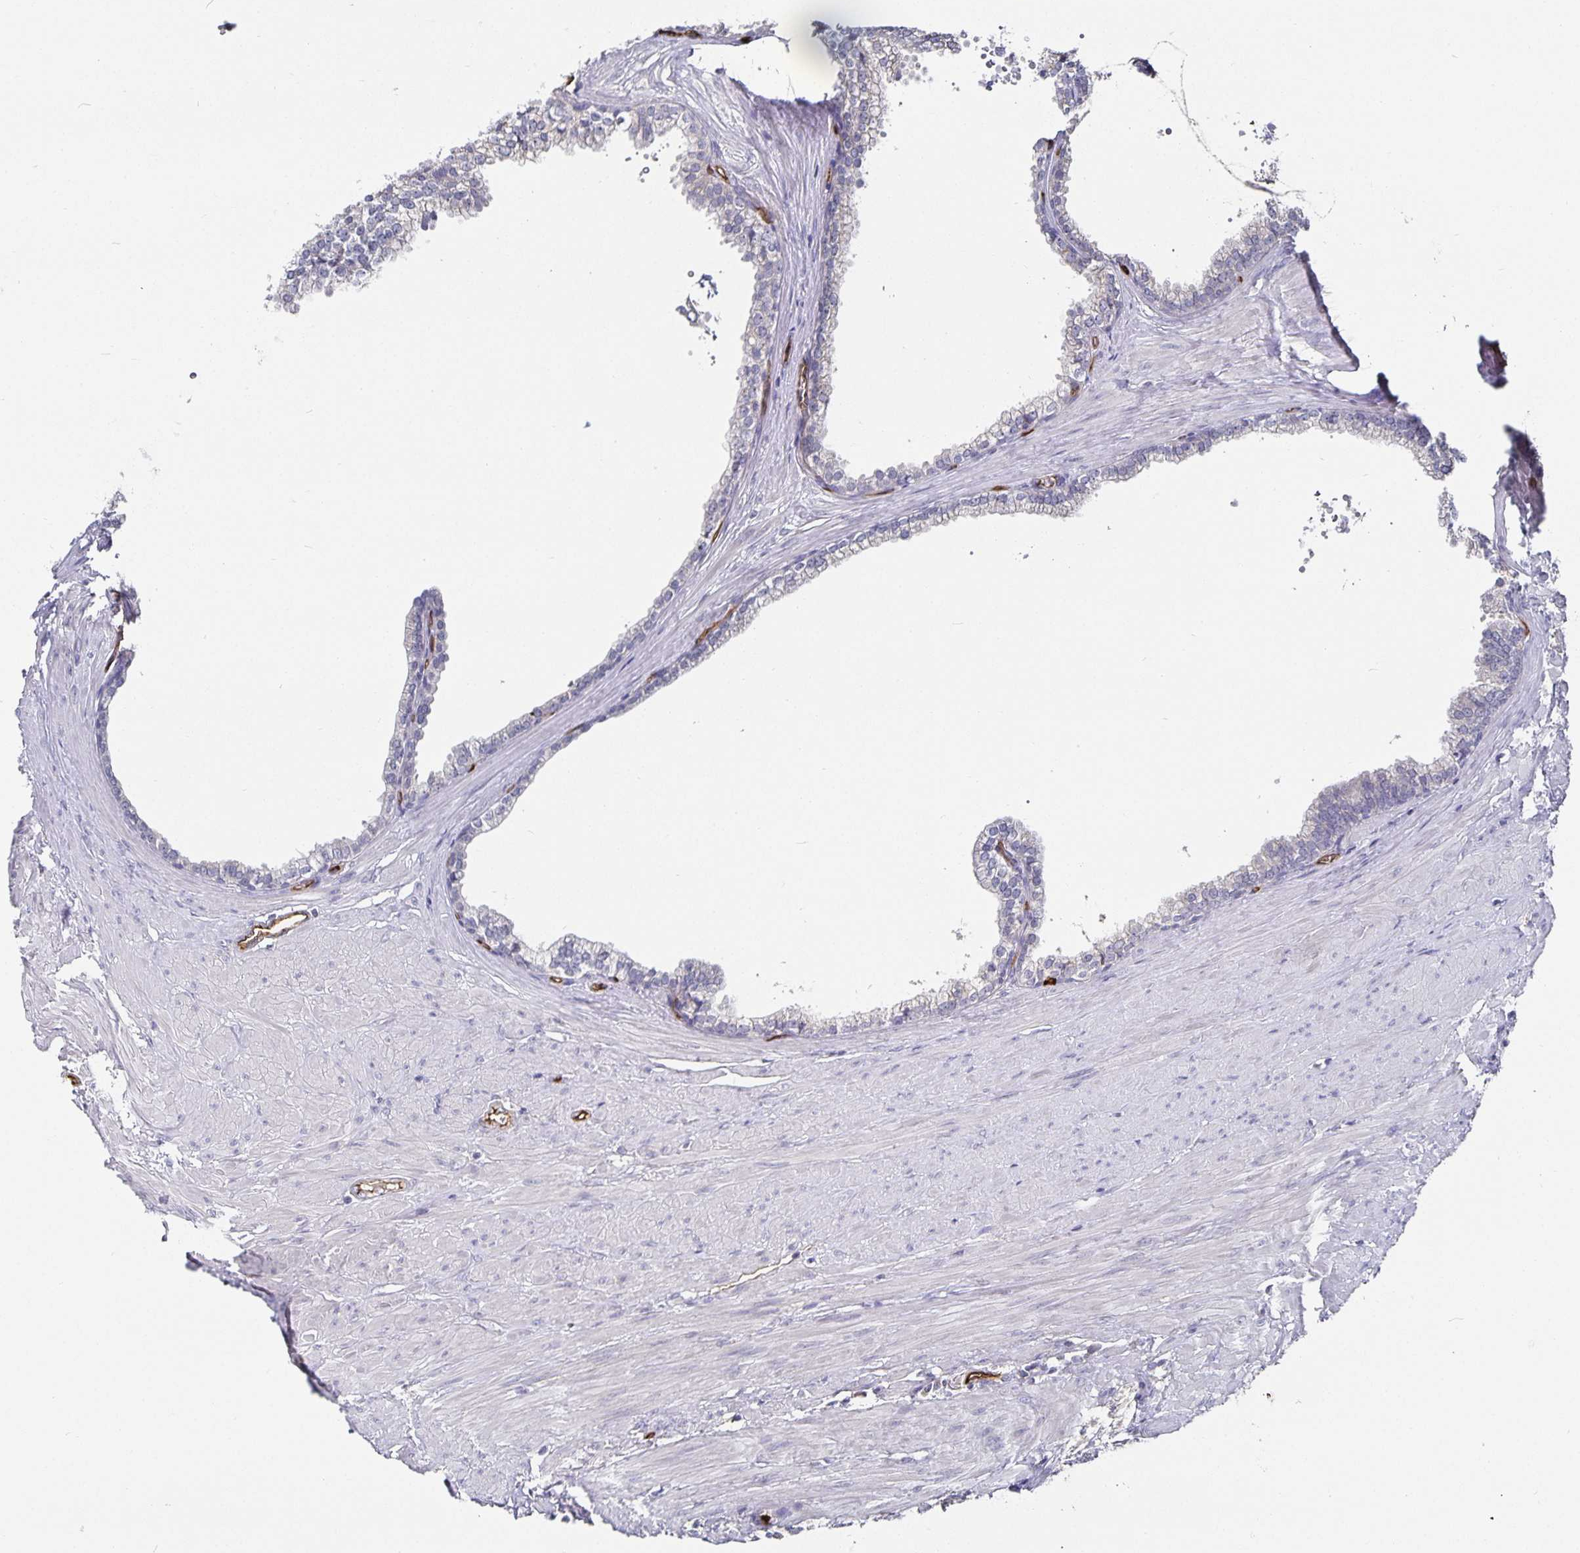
{"staining": {"intensity": "negative", "quantity": "none", "location": "none"}, "tissue": "prostate", "cell_type": "Glandular cells", "image_type": "normal", "snomed": [{"axis": "morphology", "description": "Normal tissue, NOS"}, {"axis": "topography", "description": "Prostate"}, {"axis": "topography", "description": "Peripheral nerve tissue"}], "caption": "A high-resolution photomicrograph shows IHC staining of normal prostate, which demonstrates no significant staining in glandular cells. (IHC, brightfield microscopy, high magnification).", "gene": "PODXL", "patient": {"sex": "male", "age": 55}}